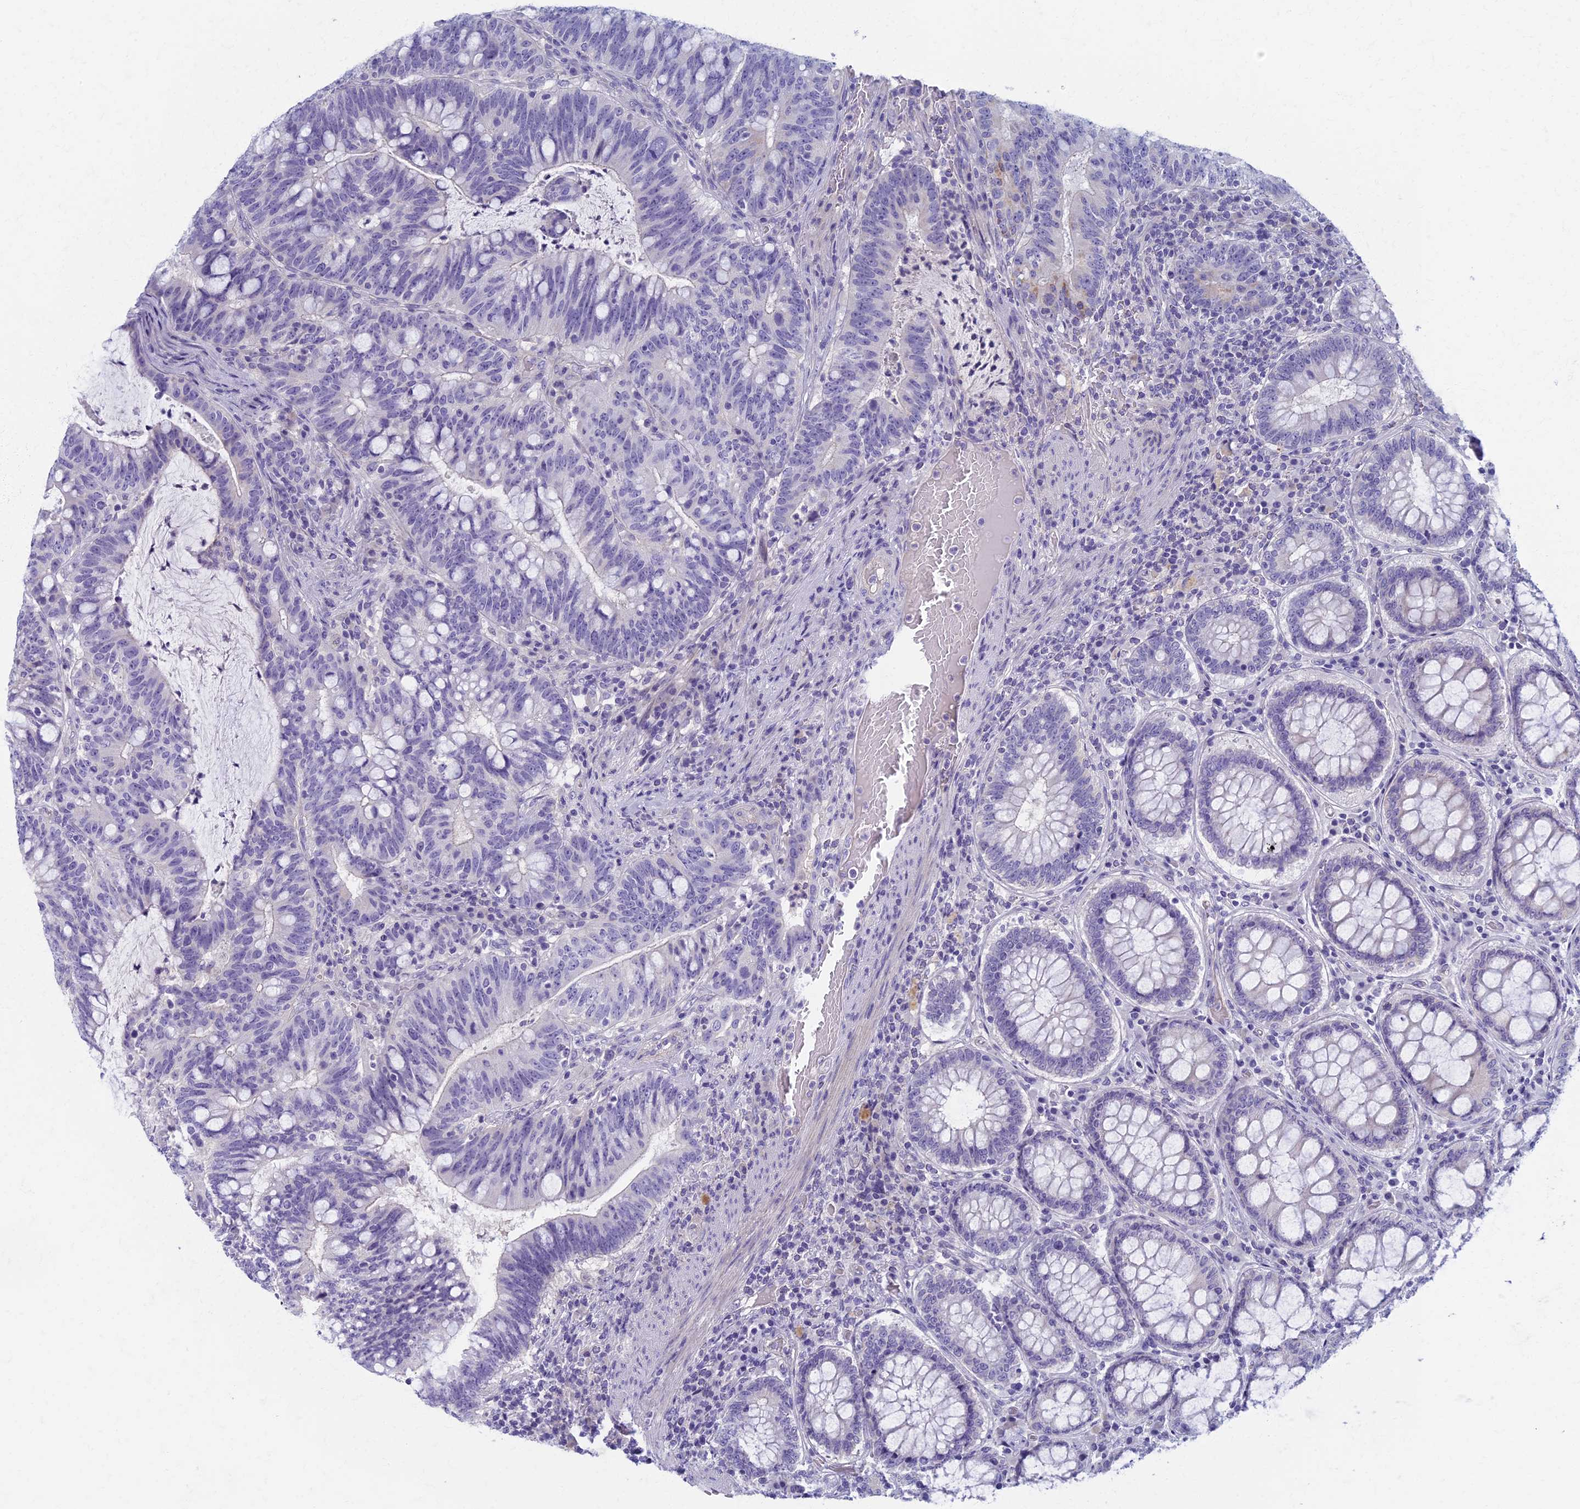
{"staining": {"intensity": "negative", "quantity": "none", "location": "none"}, "tissue": "colorectal cancer", "cell_type": "Tumor cells", "image_type": "cancer", "snomed": [{"axis": "morphology", "description": "Adenocarcinoma, NOS"}, {"axis": "topography", "description": "Colon"}], "caption": "Colorectal adenocarcinoma was stained to show a protein in brown. There is no significant positivity in tumor cells.", "gene": "AP4E1", "patient": {"sex": "female", "age": 66}}